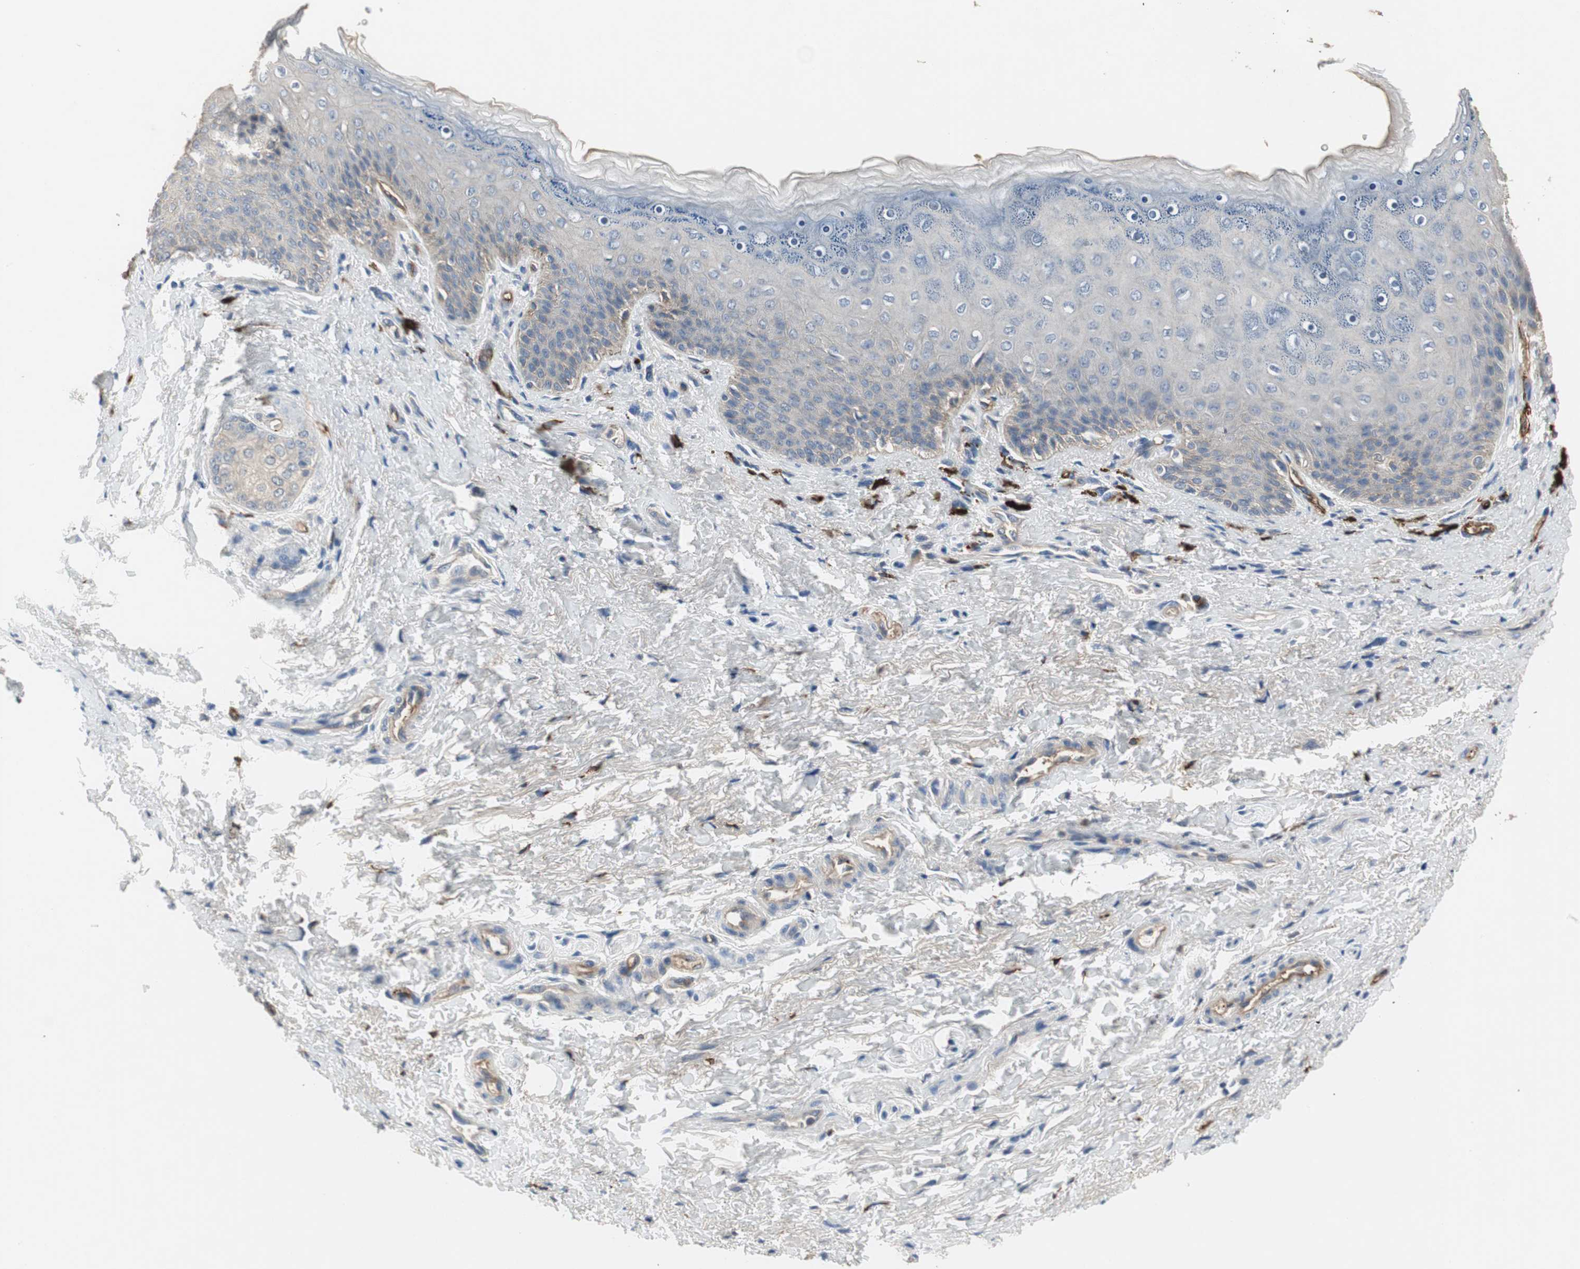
{"staining": {"intensity": "negative", "quantity": "none", "location": "none"}, "tissue": "skin", "cell_type": "Epidermal cells", "image_type": "normal", "snomed": [{"axis": "morphology", "description": "Normal tissue, NOS"}, {"axis": "topography", "description": "Anal"}], "caption": "DAB (3,3'-diaminobenzidine) immunohistochemical staining of benign human skin shows no significant expression in epidermal cells.", "gene": "ALPL", "patient": {"sex": "female", "age": 46}}